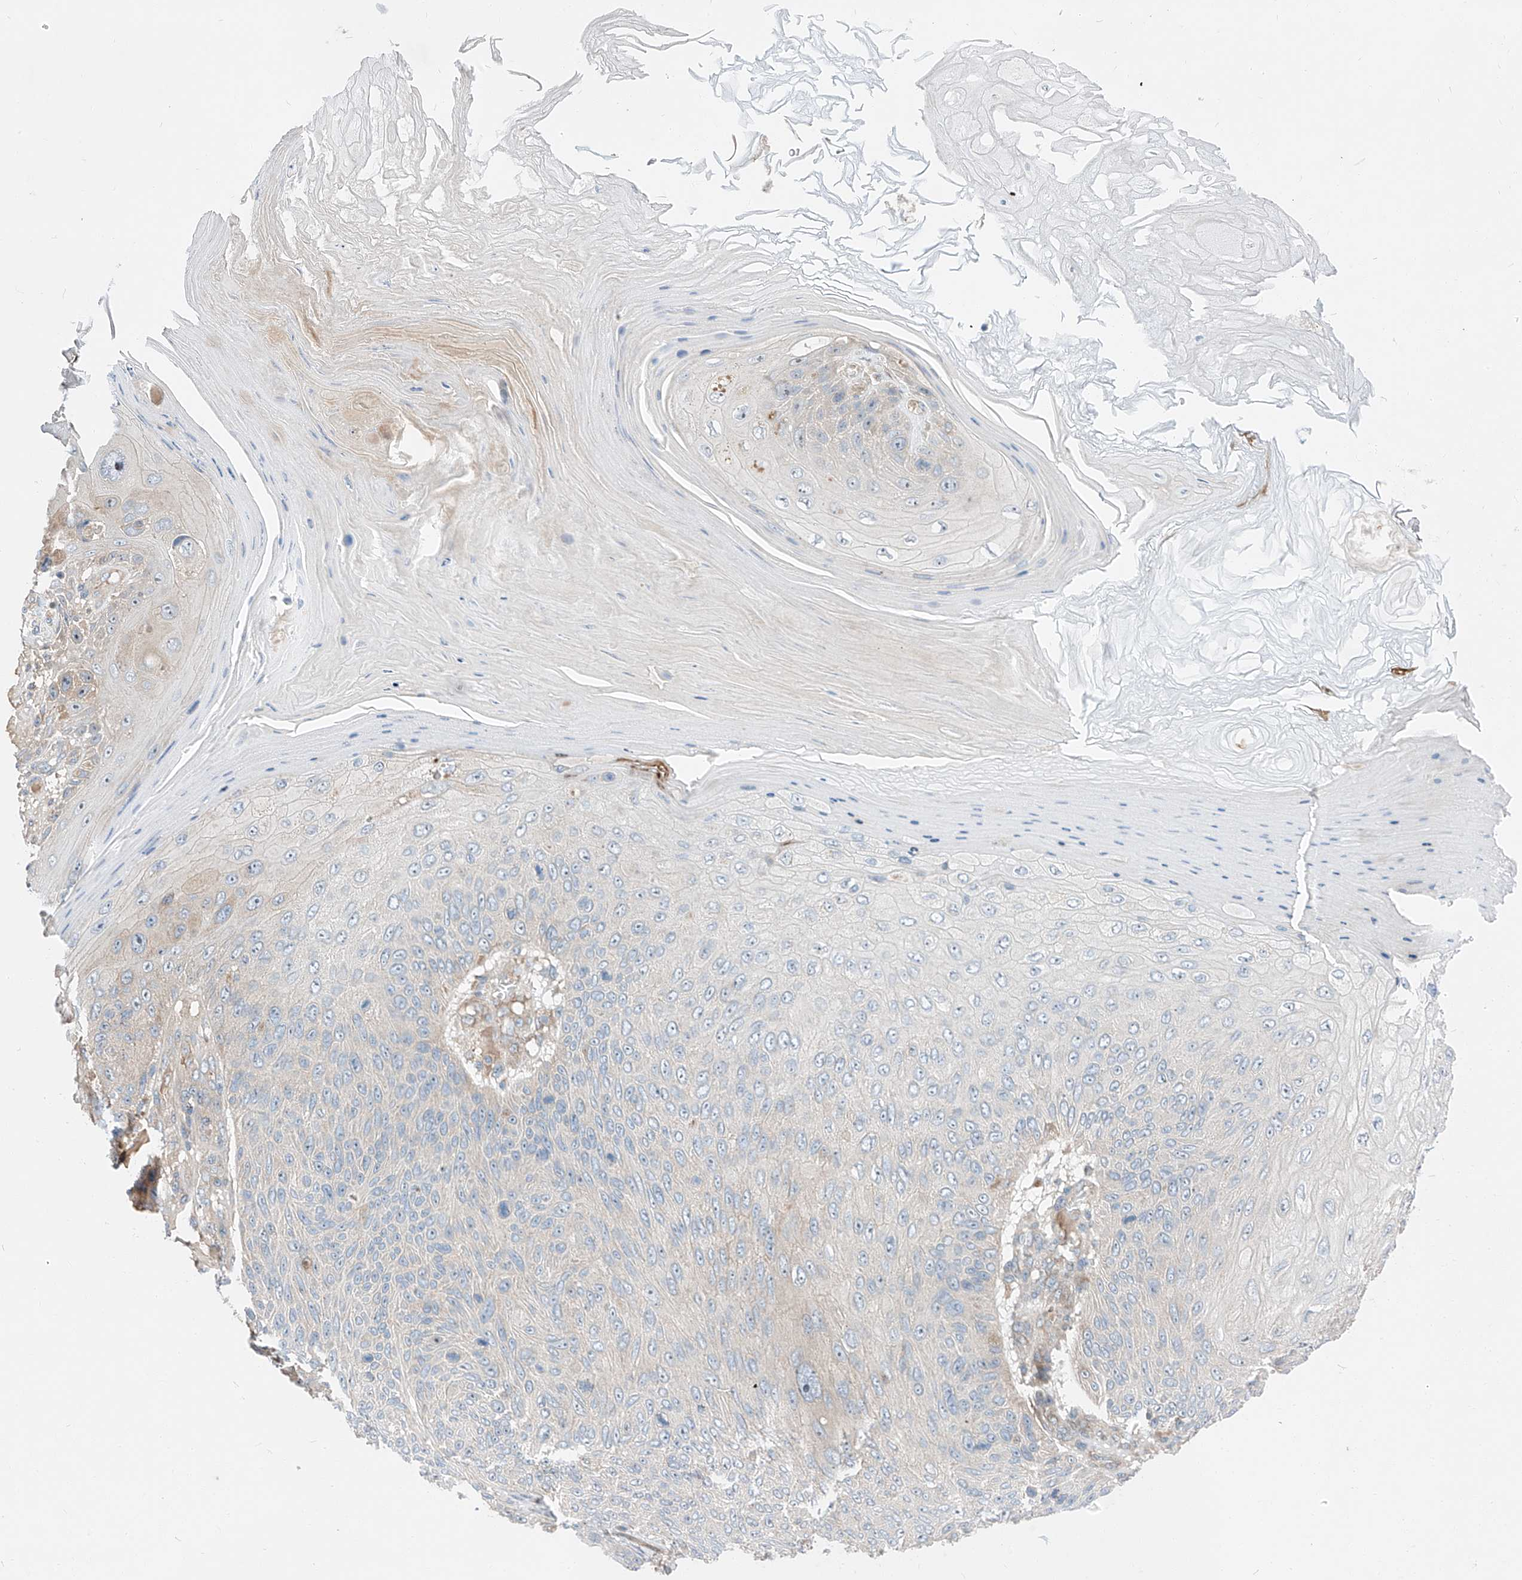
{"staining": {"intensity": "negative", "quantity": "none", "location": "none"}, "tissue": "skin cancer", "cell_type": "Tumor cells", "image_type": "cancer", "snomed": [{"axis": "morphology", "description": "Squamous cell carcinoma, NOS"}, {"axis": "topography", "description": "Skin"}], "caption": "Immunohistochemistry micrograph of neoplastic tissue: human skin cancer stained with DAB (3,3'-diaminobenzidine) displays no significant protein staining in tumor cells. (DAB (3,3'-diaminobenzidine) immunohistochemistry (IHC) visualized using brightfield microscopy, high magnification).", "gene": "RUSC1", "patient": {"sex": "female", "age": 88}}